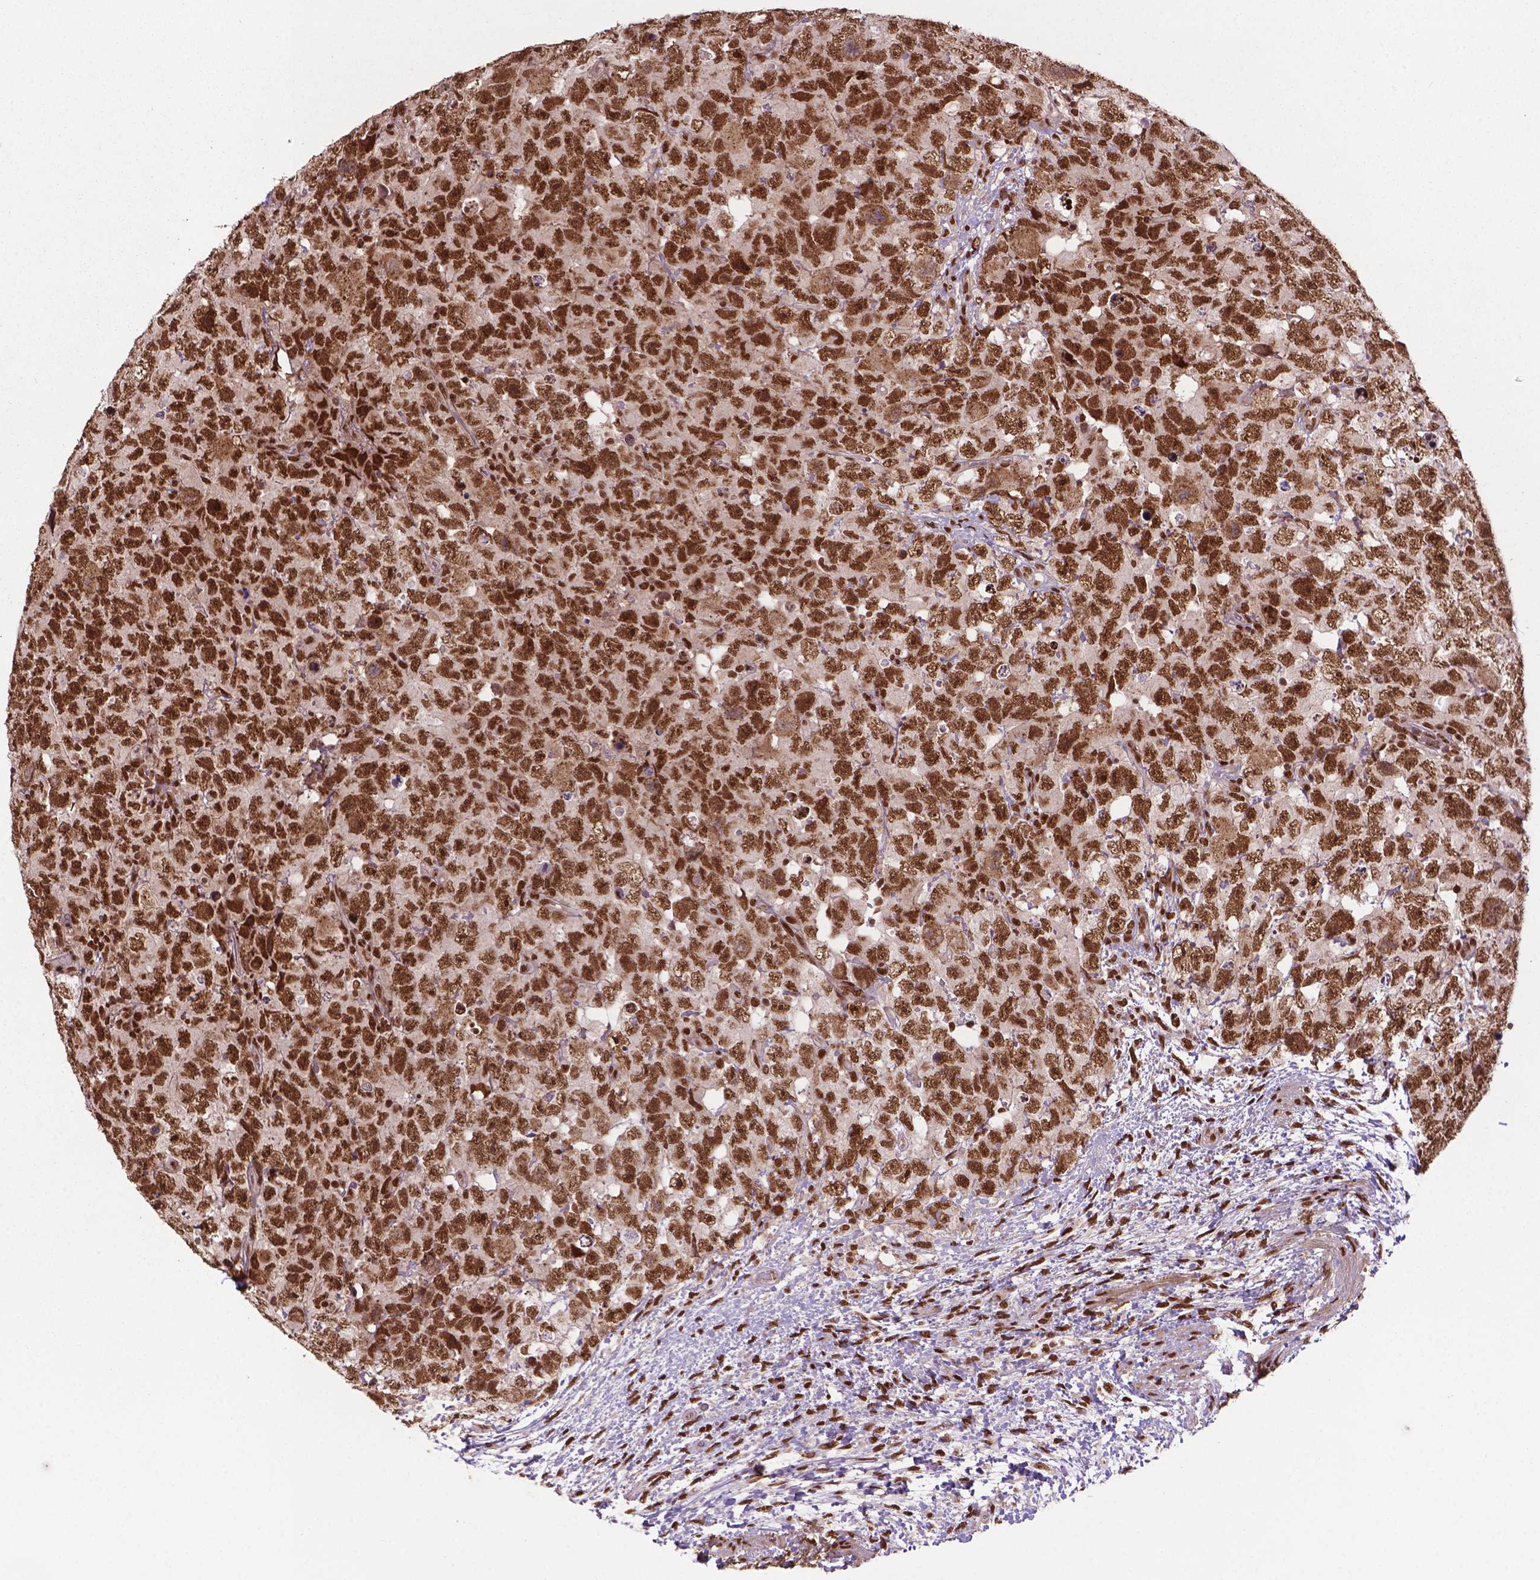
{"staining": {"intensity": "strong", "quantity": ">75%", "location": "nuclear"}, "tissue": "testis cancer", "cell_type": "Tumor cells", "image_type": "cancer", "snomed": [{"axis": "morphology", "description": "Carcinoma, Embryonal, NOS"}, {"axis": "topography", "description": "Testis"}], "caption": "IHC image of neoplastic tissue: embryonal carcinoma (testis) stained using immunohistochemistry exhibits high levels of strong protein expression localized specifically in the nuclear of tumor cells, appearing as a nuclear brown color.", "gene": "SIRT6", "patient": {"sex": "male", "age": 24}}